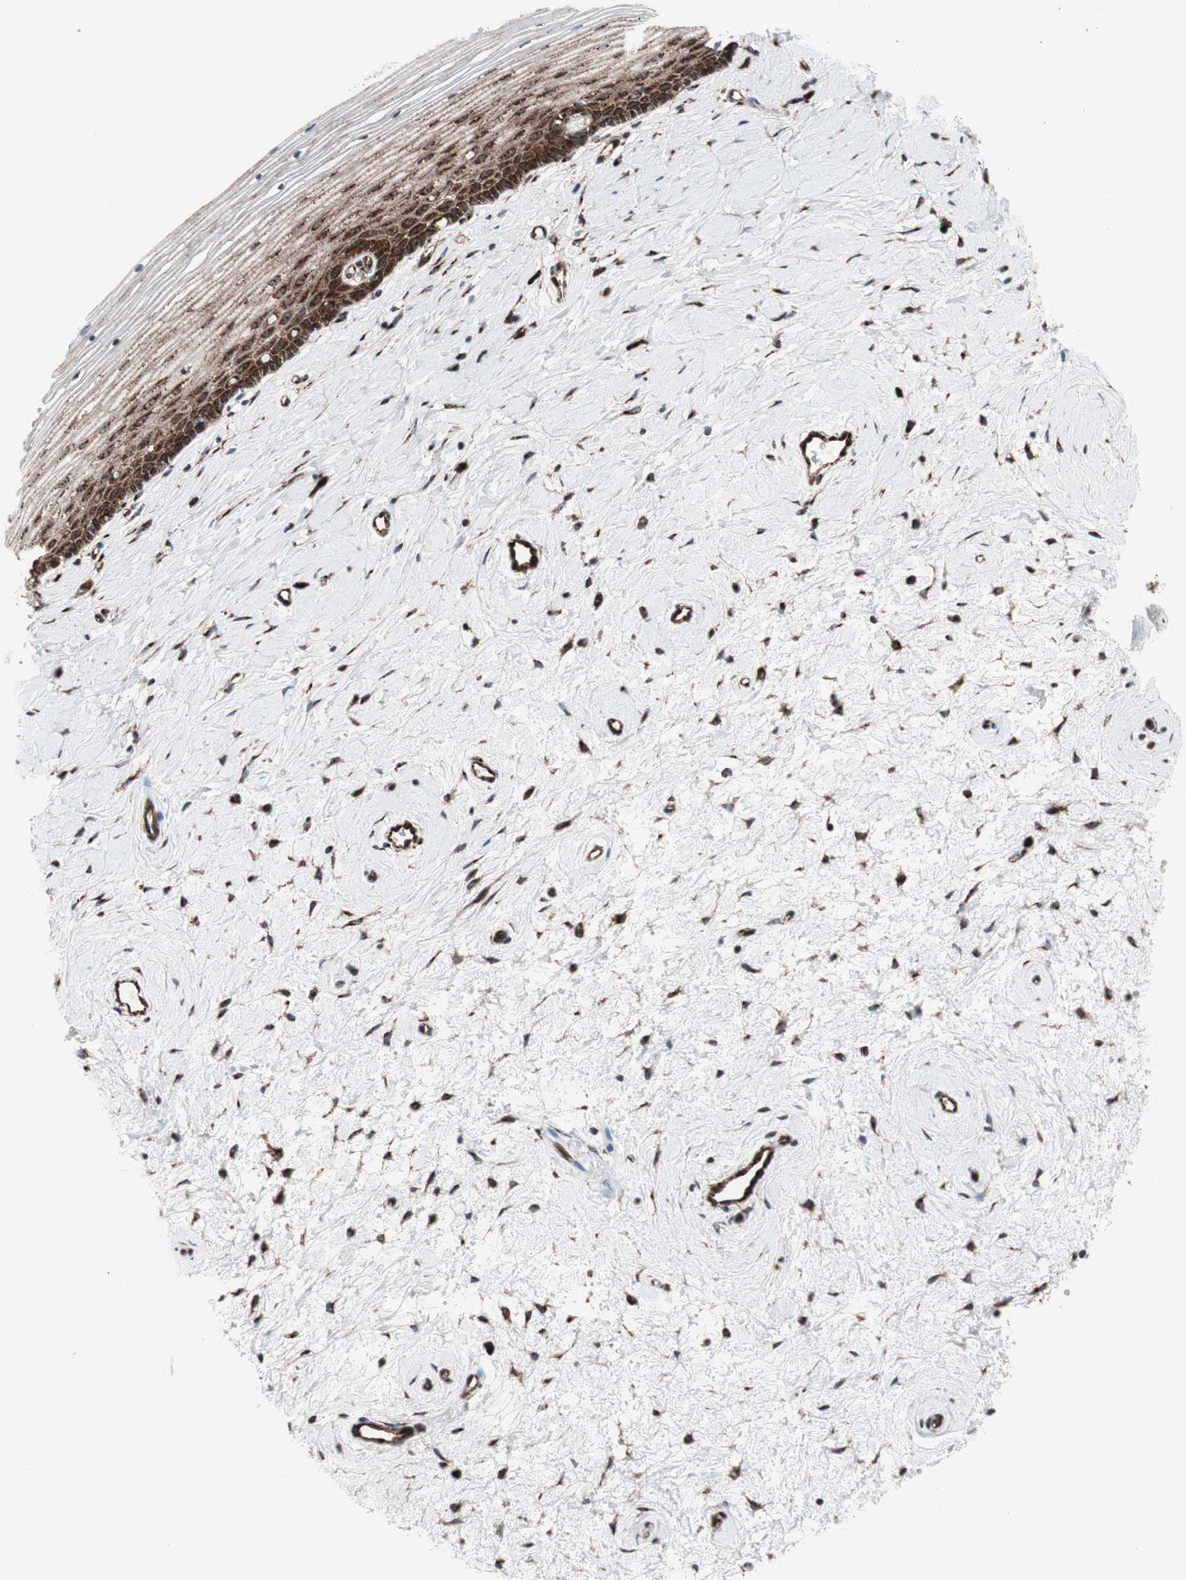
{"staining": {"intensity": "moderate", "quantity": ">75%", "location": "cytoplasmic/membranous"}, "tissue": "cervix", "cell_type": "Glandular cells", "image_type": "normal", "snomed": [{"axis": "morphology", "description": "Normal tissue, NOS"}, {"axis": "topography", "description": "Cervix"}], "caption": "Approximately >75% of glandular cells in benign cervix reveal moderate cytoplasmic/membranous protein positivity as visualized by brown immunohistochemical staining.", "gene": "CCL14", "patient": {"sex": "female", "age": 39}}